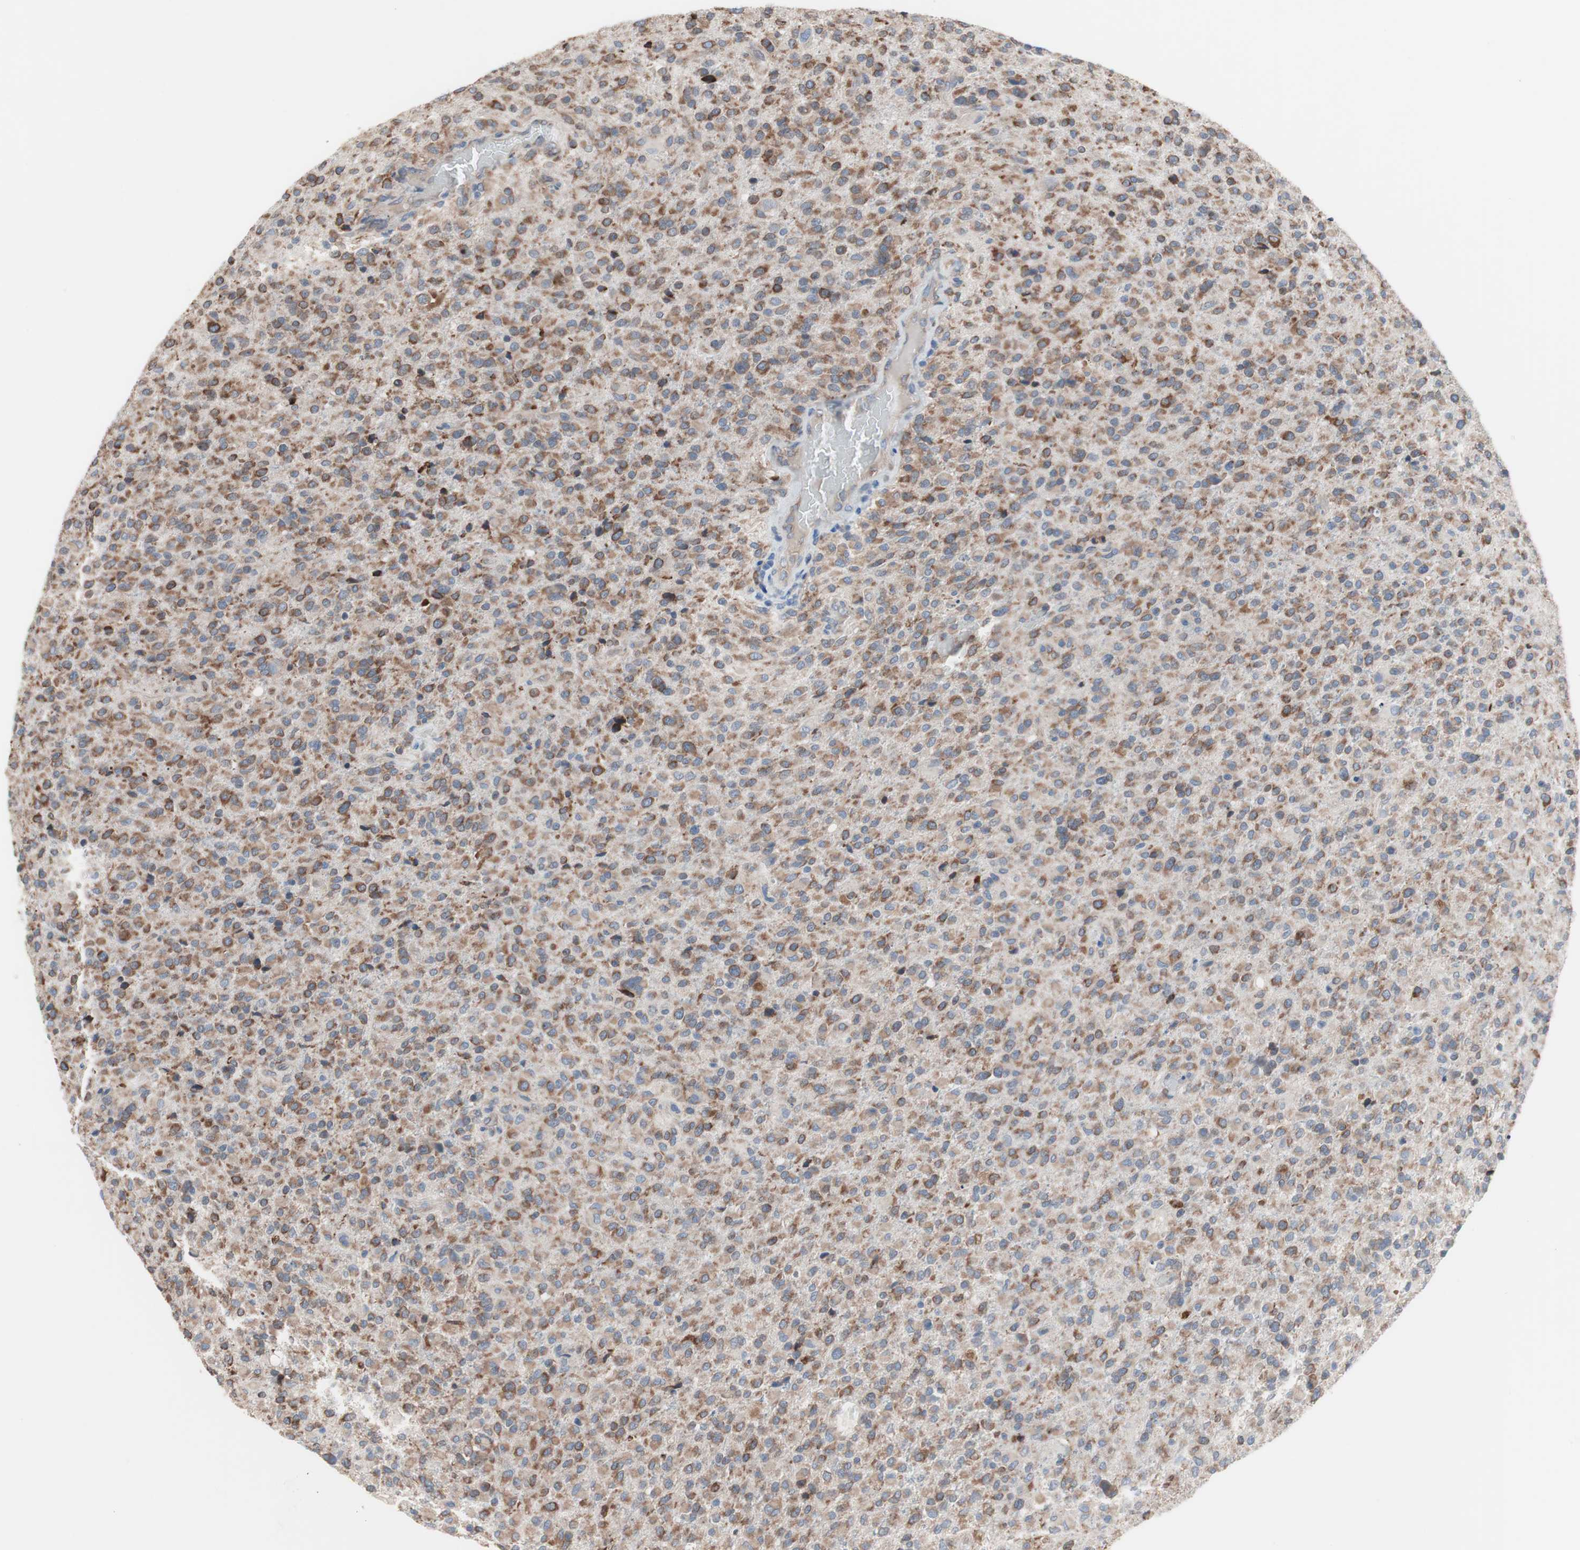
{"staining": {"intensity": "moderate", "quantity": ">75%", "location": "cytoplasmic/membranous"}, "tissue": "glioma", "cell_type": "Tumor cells", "image_type": "cancer", "snomed": [{"axis": "morphology", "description": "Glioma, malignant, High grade"}, {"axis": "topography", "description": "Brain"}], "caption": "Malignant high-grade glioma stained with a protein marker exhibits moderate staining in tumor cells.", "gene": "SLC27A4", "patient": {"sex": "male", "age": 71}}